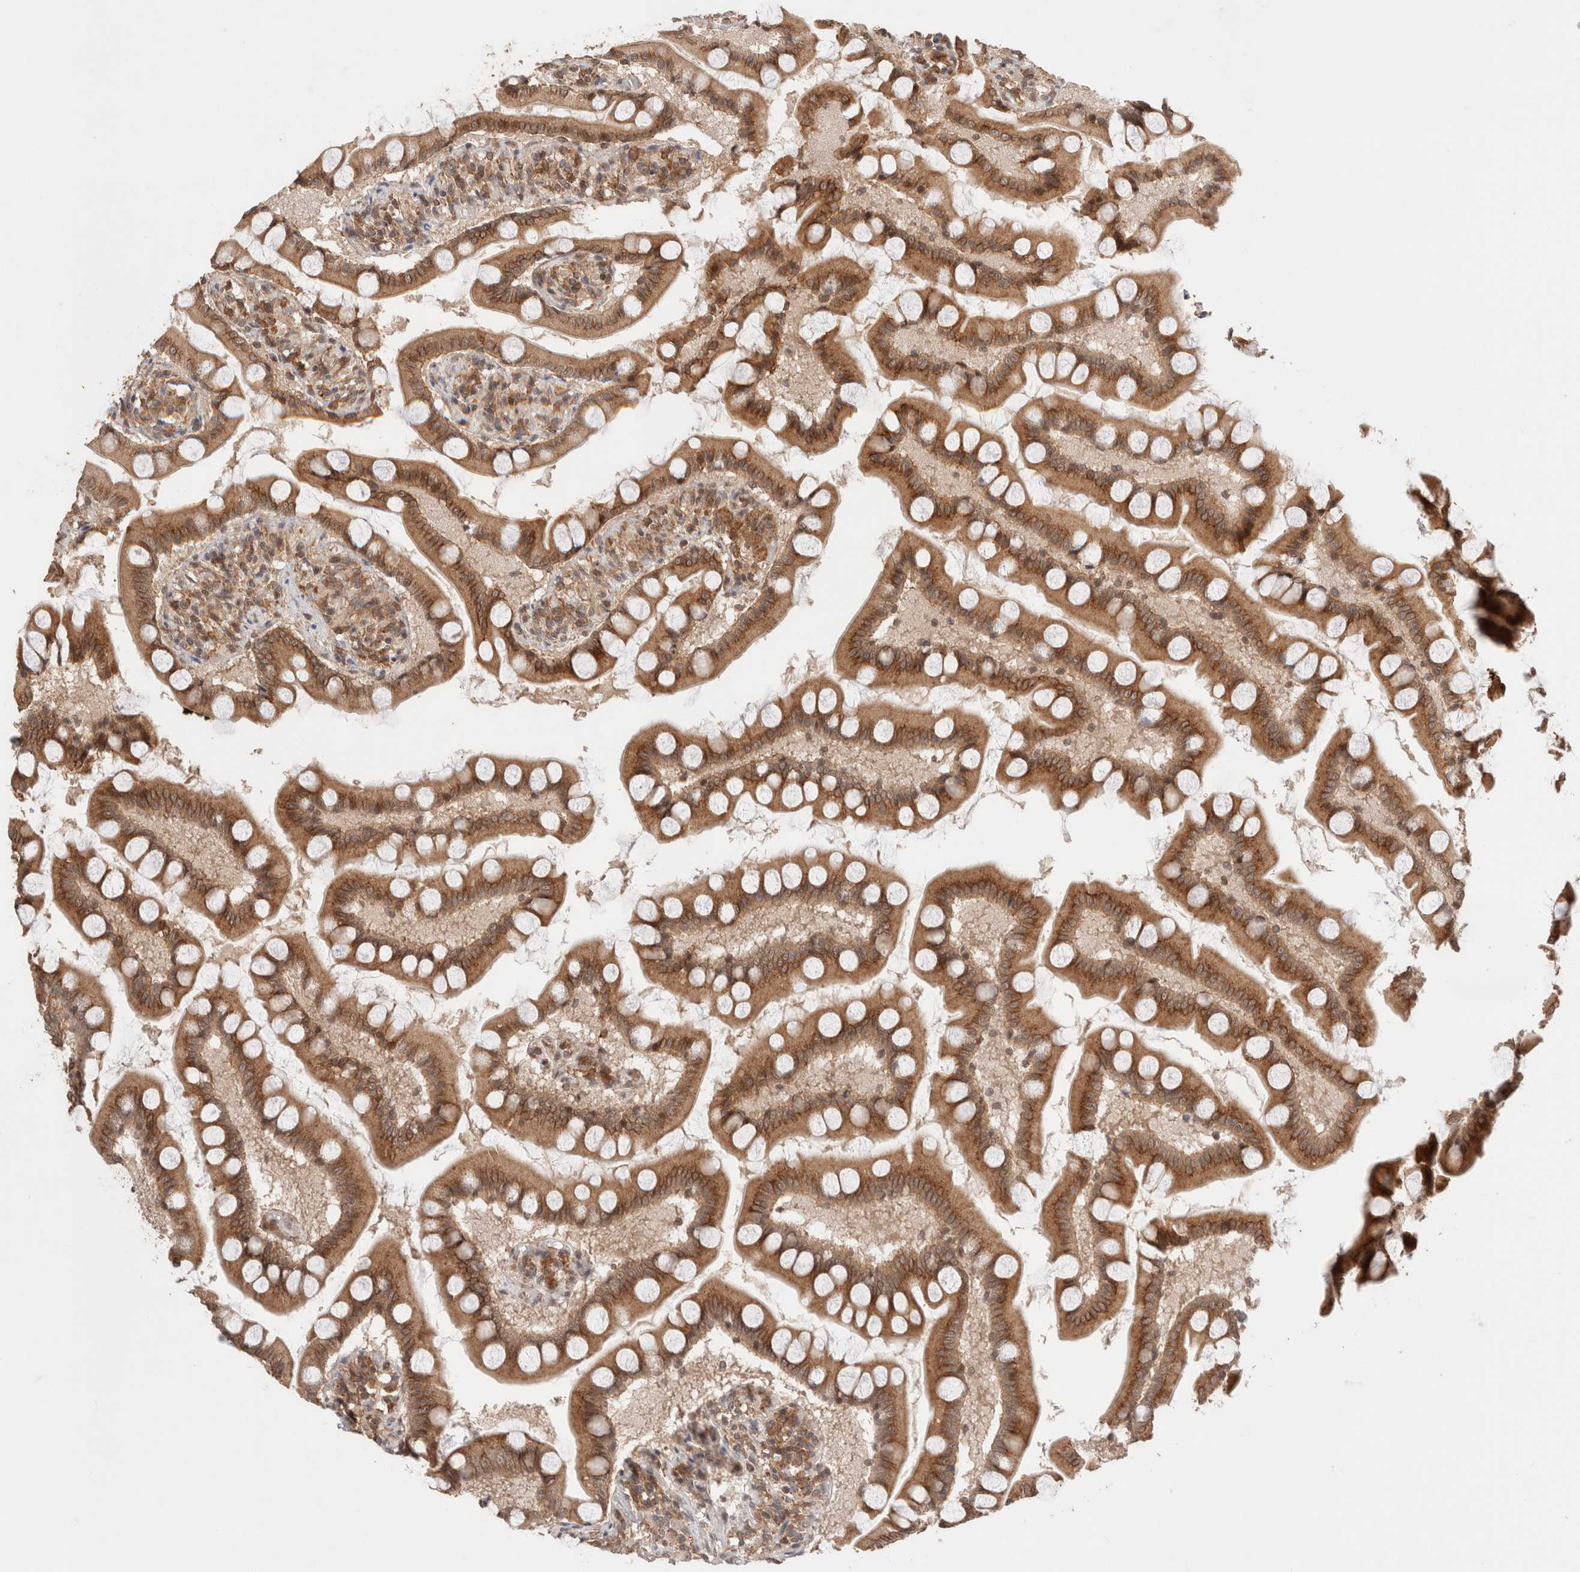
{"staining": {"intensity": "strong", "quantity": ">75%", "location": "cytoplasmic/membranous"}, "tissue": "small intestine", "cell_type": "Glandular cells", "image_type": "normal", "snomed": [{"axis": "morphology", "description": "Normal tissue, NOS"}, {"axis": "topography", "description": "Small intestine"}], "caption": "High-magnification brightfield microscopy of benign small intestine stained with DAB (3,3'-diaminobenzidine) (brown) and counterstained with hematoxylin (blue). glandular cells exhibit strong cytoplasmic/membranous expression is seen in approximately>75% of cells. (DAB IHC with brightfield microscopy, high magnification).", "gene": "SIKE1", "patient": {"sex": "male", "age": 41}}